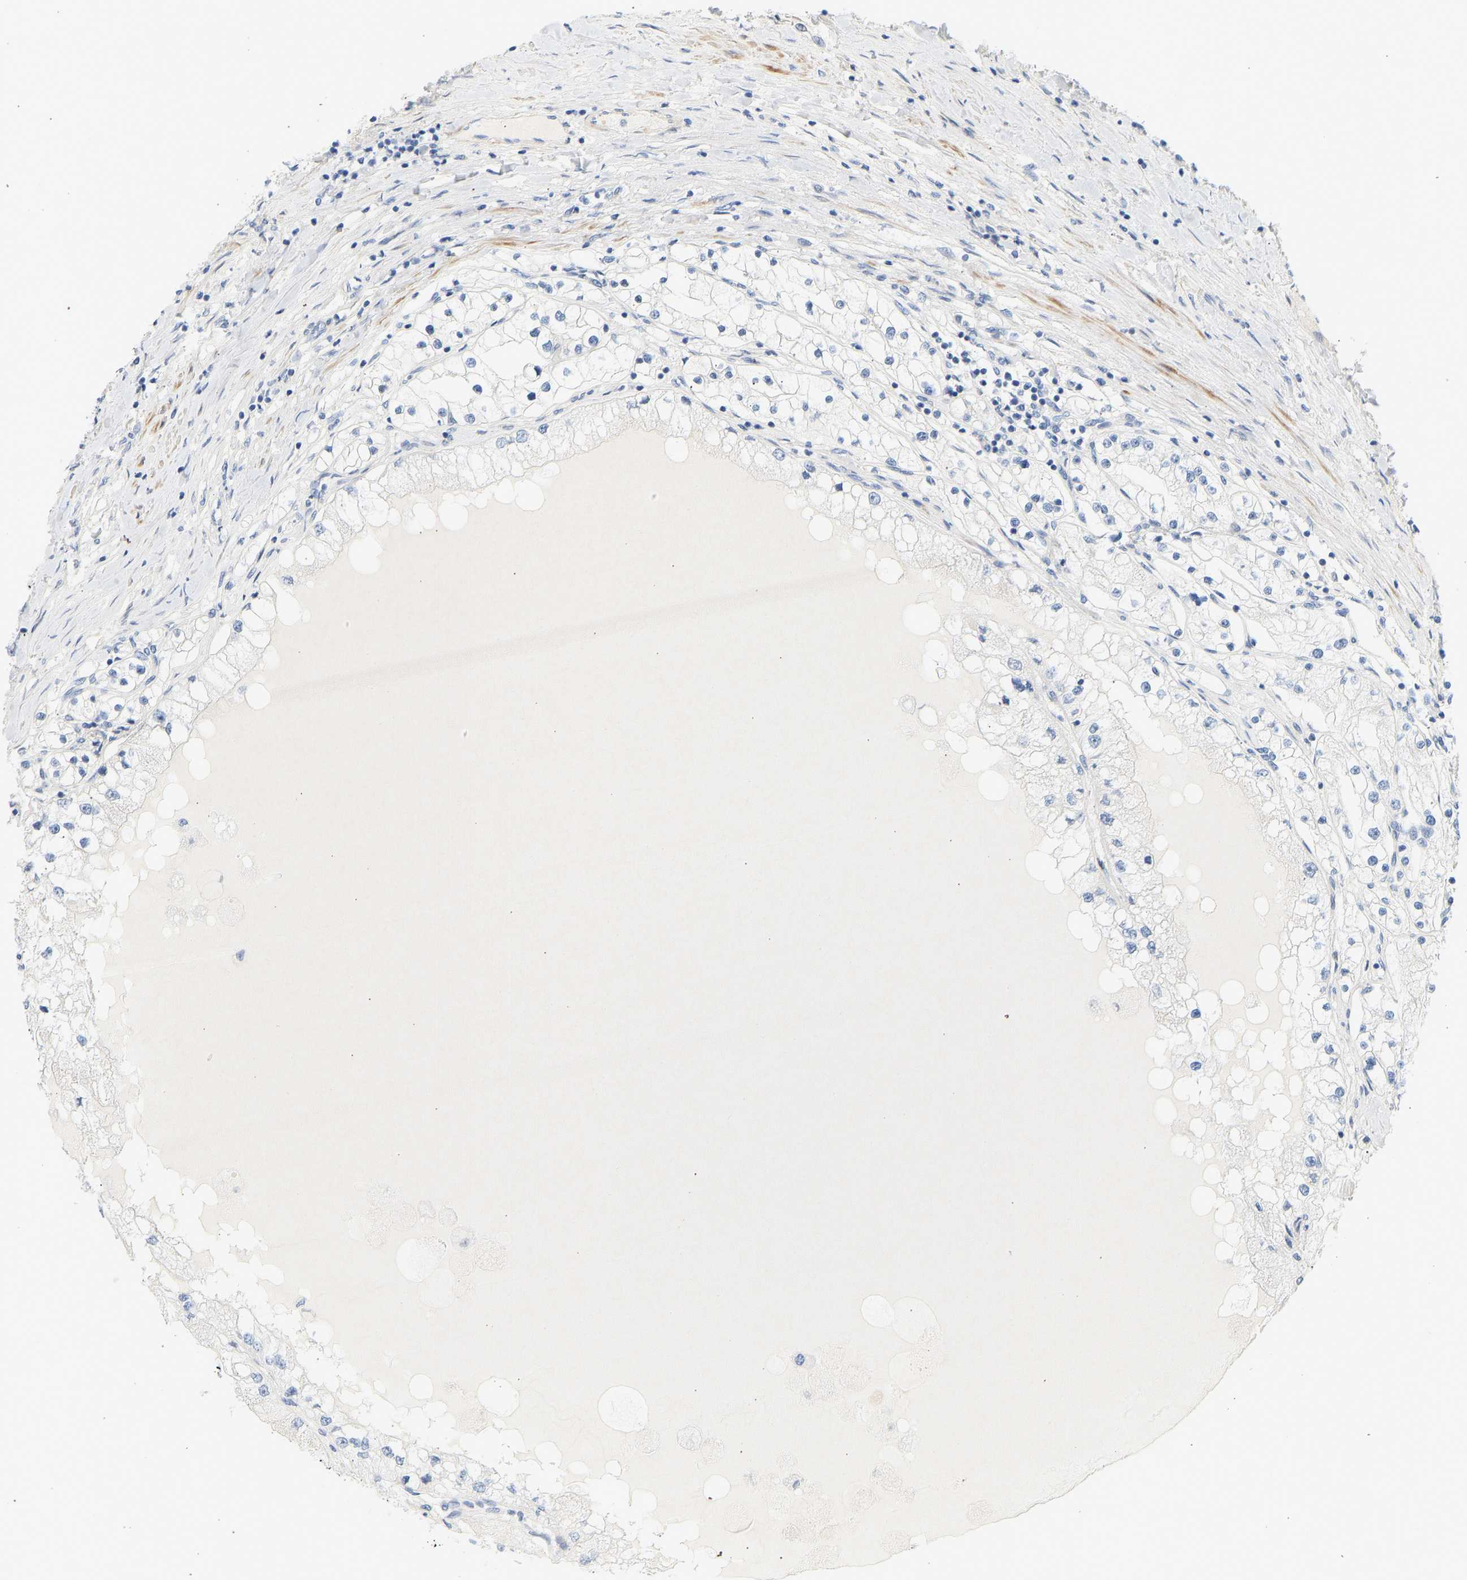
{"staining": {"intensity": "negative", "quantity": "none", "location": "none"}, "tissue": "renal cancer", "cell_type": "Tumor cells", "image_type": "cancer", "snomed": [{"axis": "morphology", "description": "Adenocarcinoma, NOS"}, {"axis": "topography", "description": "Kidney"}], "caption": "DAB (3,3'-diaminobenzidine) immunohistochemical staining of renal cancer (adenocarcinoma) reveals no significant positivity in tumor cells.", "gene": "SLC30A7", "patient": {"sex": "male", "age": 68}}